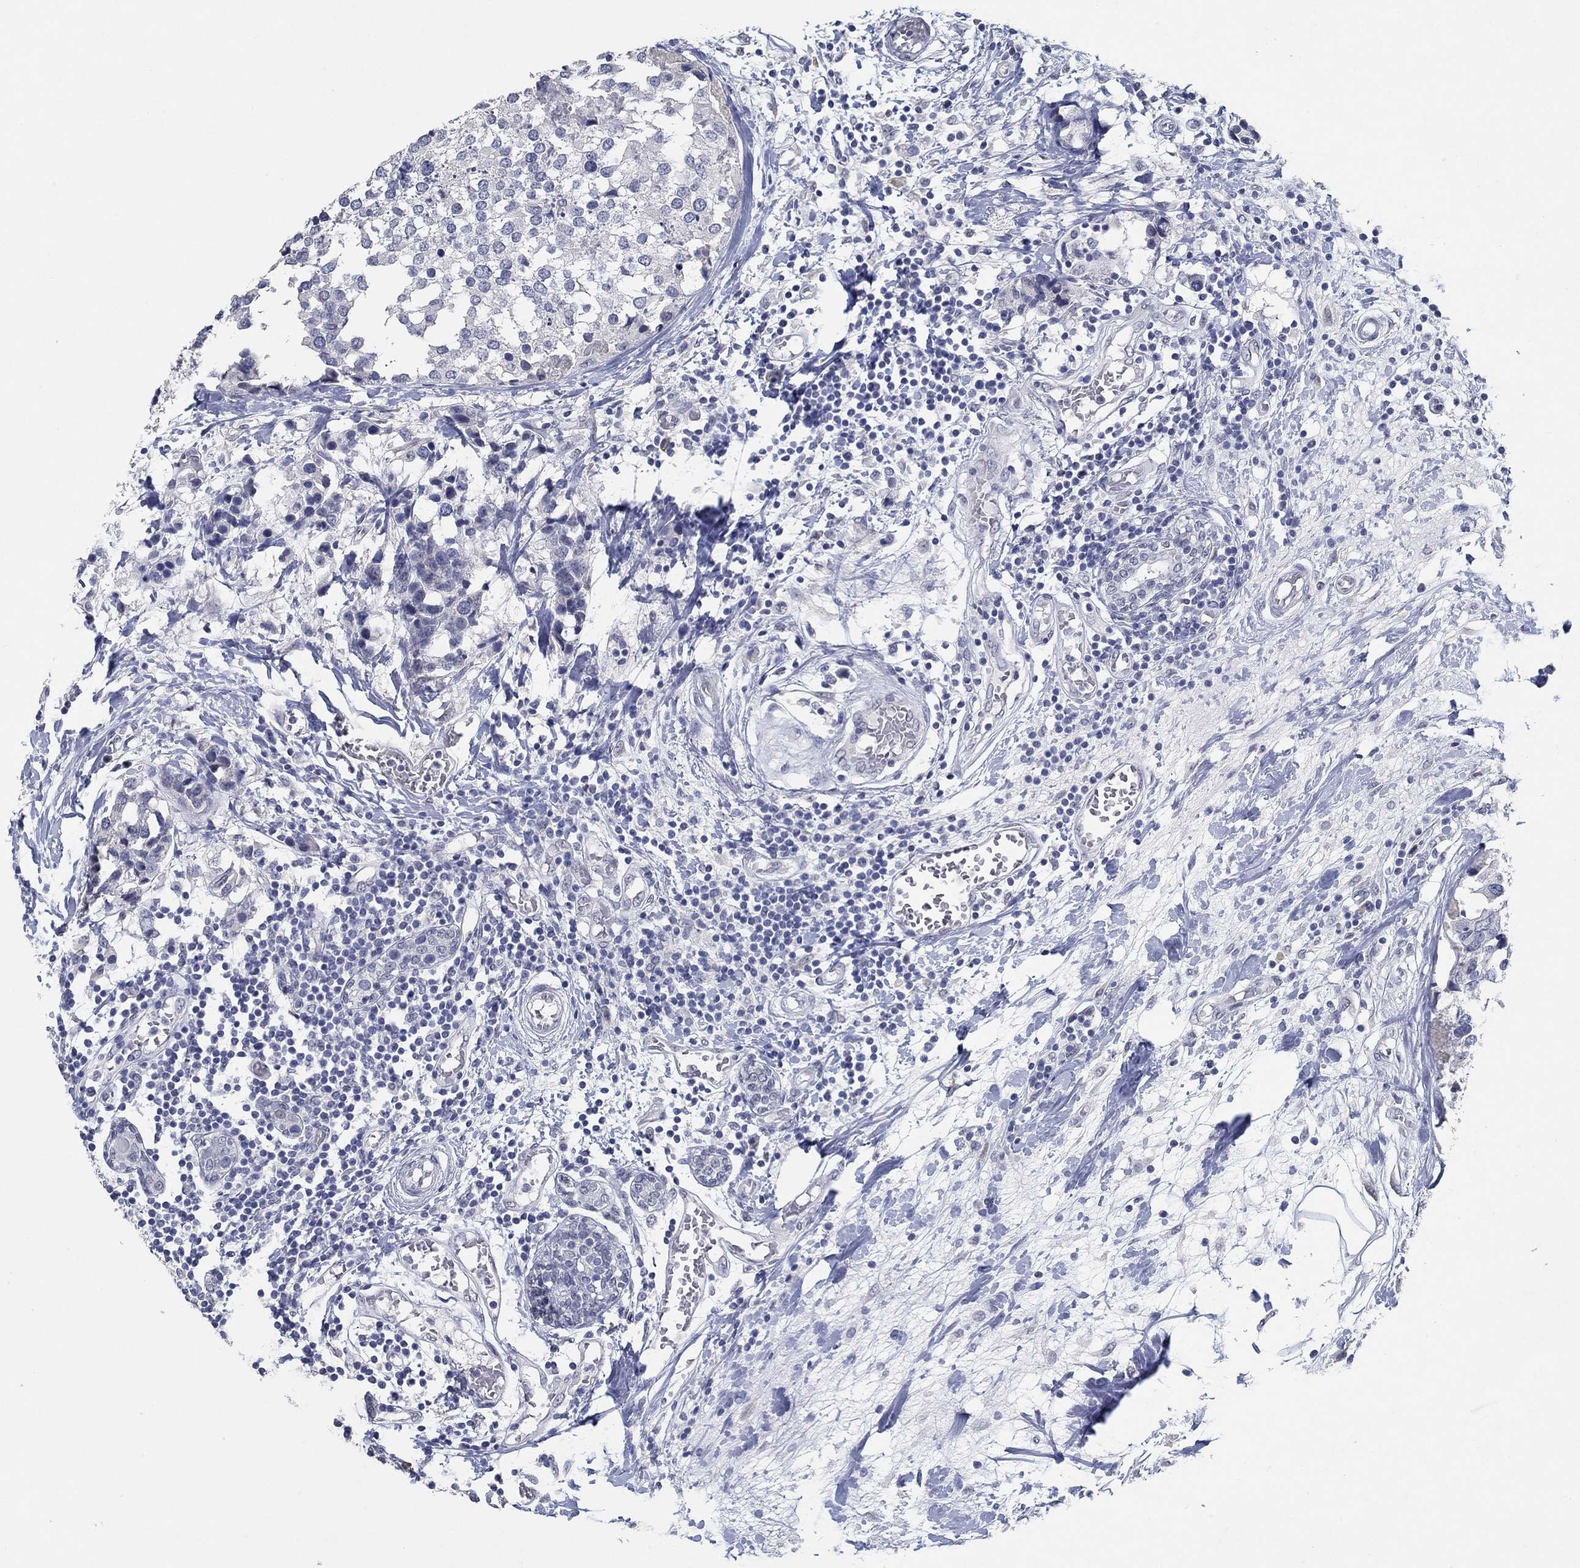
{"staining": {"intensity": "negative", "quantity": "none", "location": "none"}, "tissue": "breast cancer", "cell_type": "Tumor cells", "image_type": "cancer", "snomed": [{"axis": "morphology", "description": "Lobular carcinoma"}, {"axis": "topography", "description": "Breast"}], "caption": "Immunohistochemical staining of human lobular carcinoma (breast) shows no significant staining in tumor cells.", "gene": "NUP155", "patient": {"sex": "female", "age": 59}}